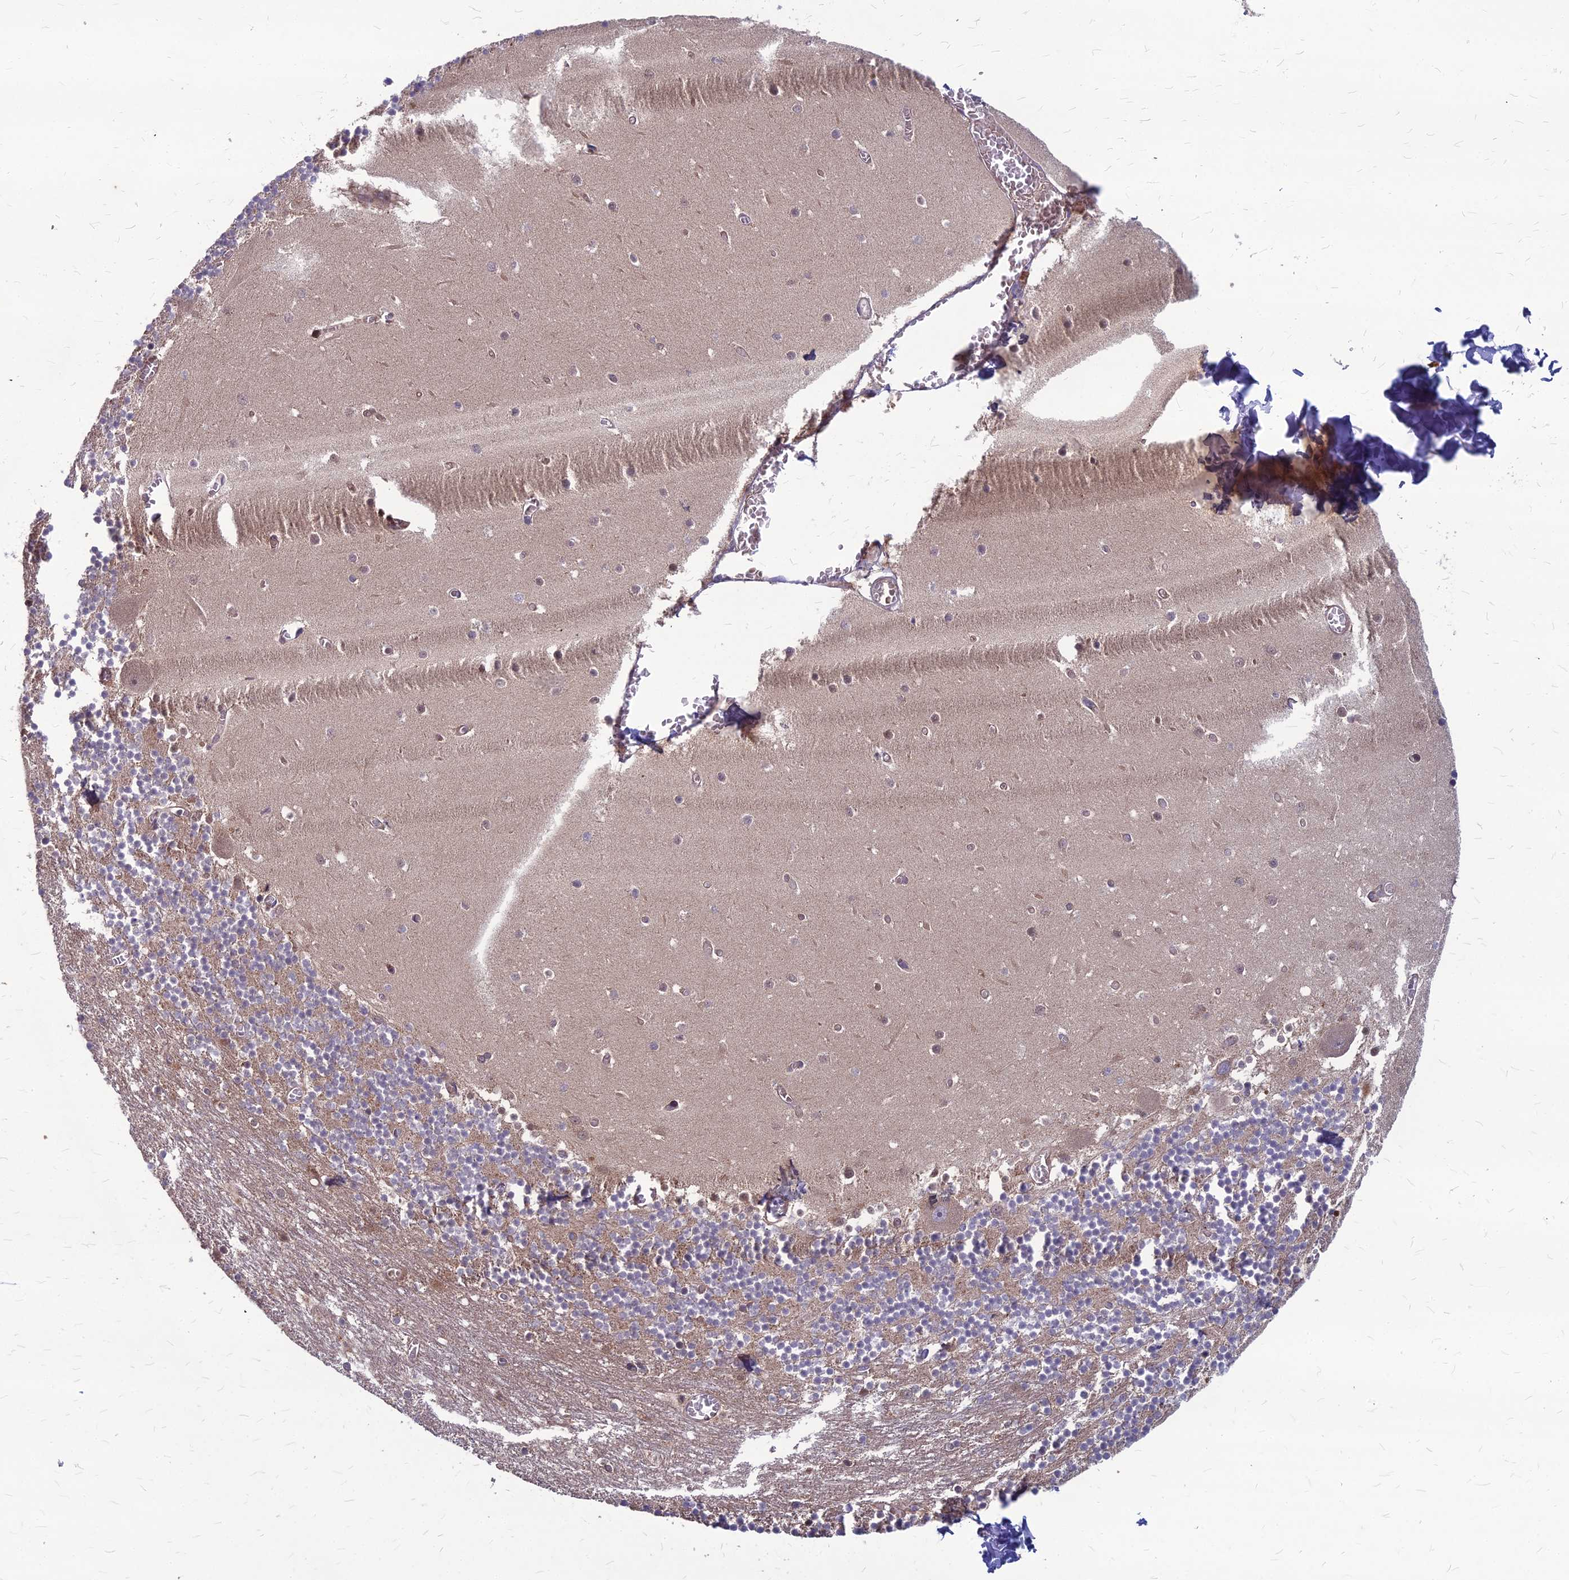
{"staining": {"intensity": "moderate", "quantity": "<25%", "location": "cytoplasmic/membranous"}, "tissue": "cerebellum", "cell_type": "Cells in granular layer", "image_type": "normal", "snomed": [{"axis": "morphology", "description": "Normal tissue, NOS"}, {"axis": "topography", "description": "Cerebellum"}], "caption": "Moderate cytoplasmic/membranous protein positivity is appreciated in approximately <25% of cells in granular layer in cerebellum.", "gene": "MFSD8", "patient": {"sex": "female", "age": 28}}